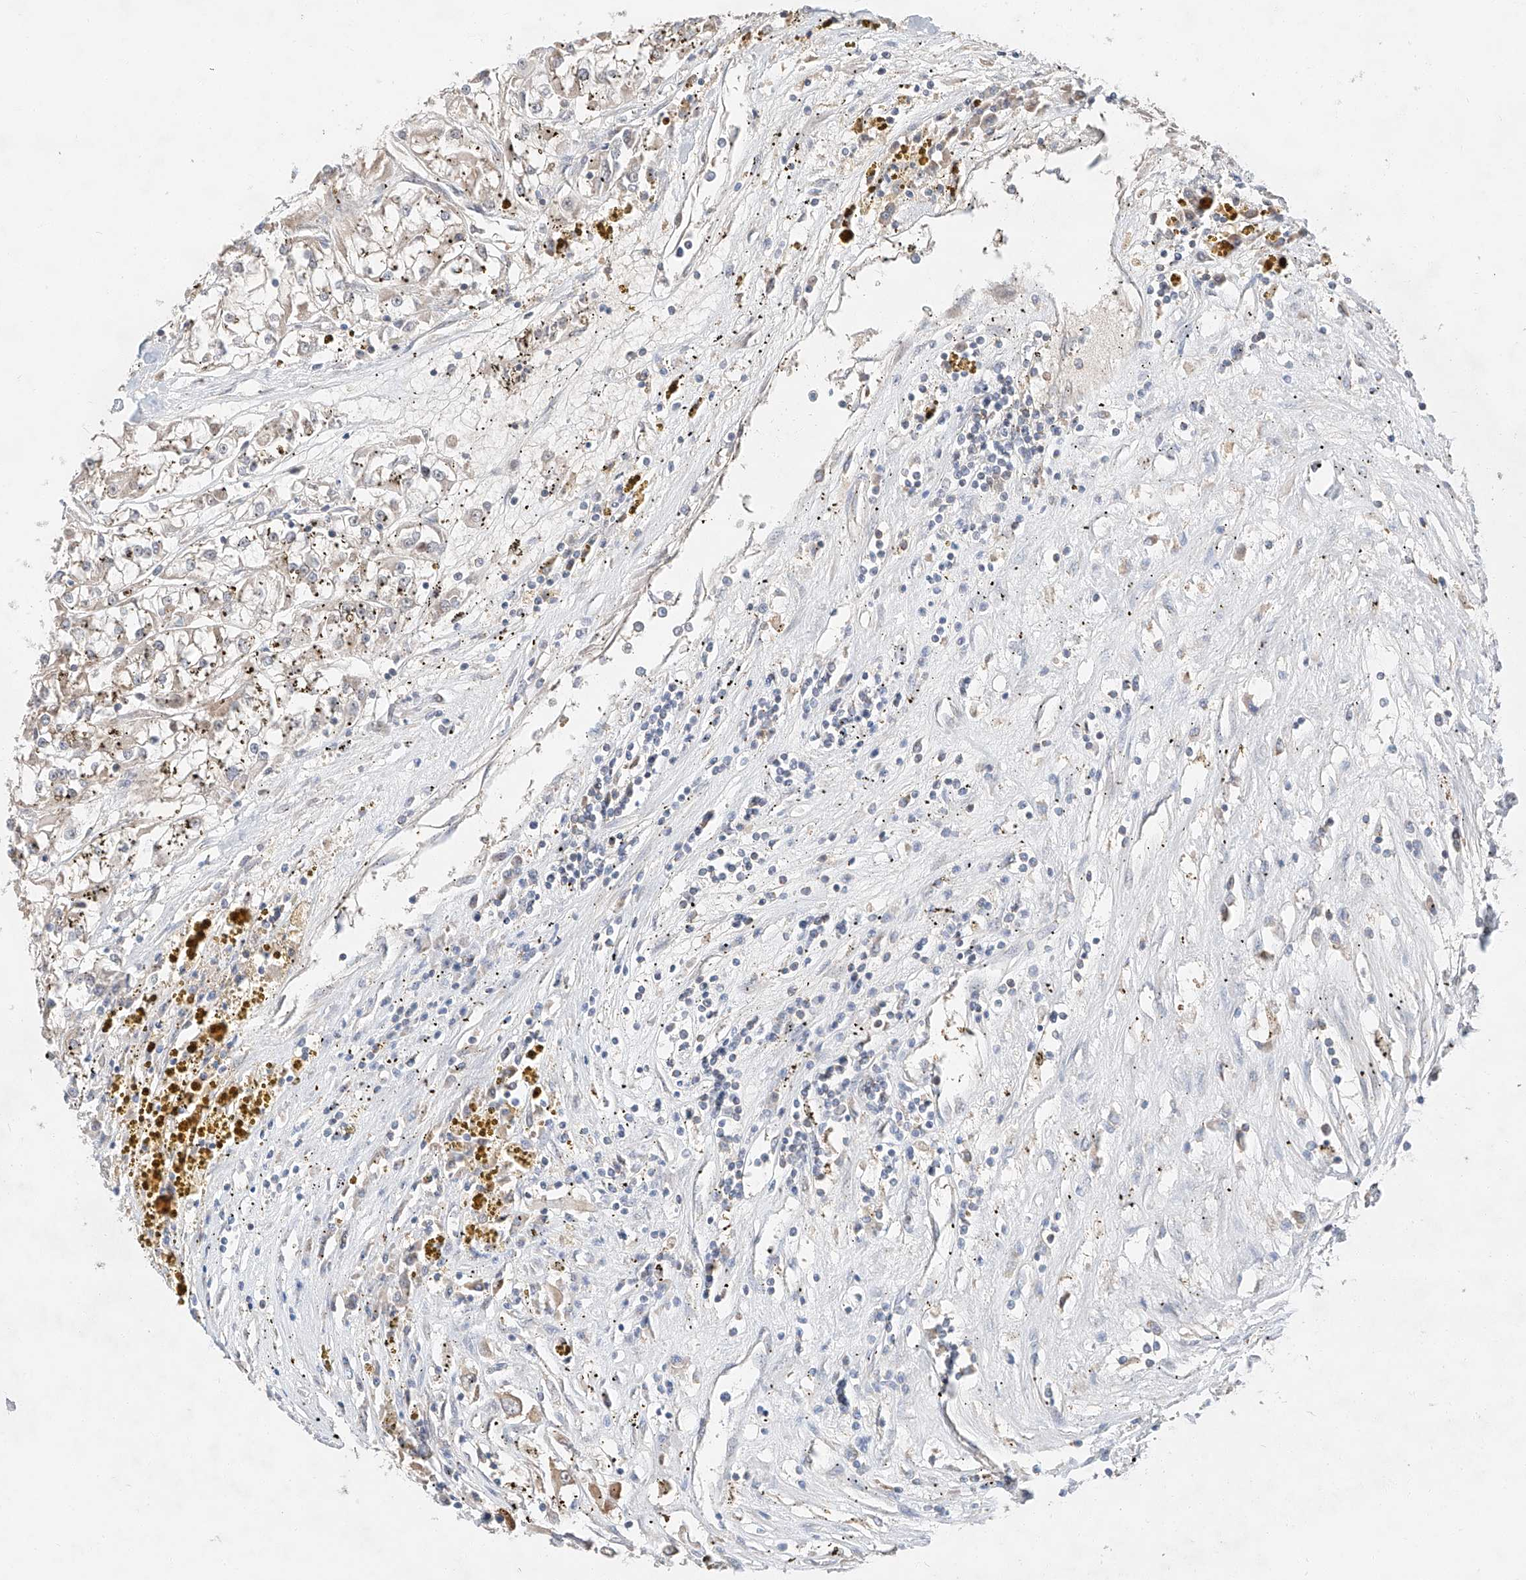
{"staining": {"intensity": "weak", "quantity": "<25%", "location": "cytoplasmic/membranous"}, "tissue": "renal cancer", "cell_type": "Tumor cells", "image_type": "cancer", "snomed": [{"axis": "morphology", "description": "Adenocarcinoma, NOS"}, {"axis": "topography", "description": "Kidney"}], "caption": "A photomicrograph of human renal cancer is negative for staining in tumor cells.", "gene": "RUSC1", "patient": {"sex": "female", "age": 52}}